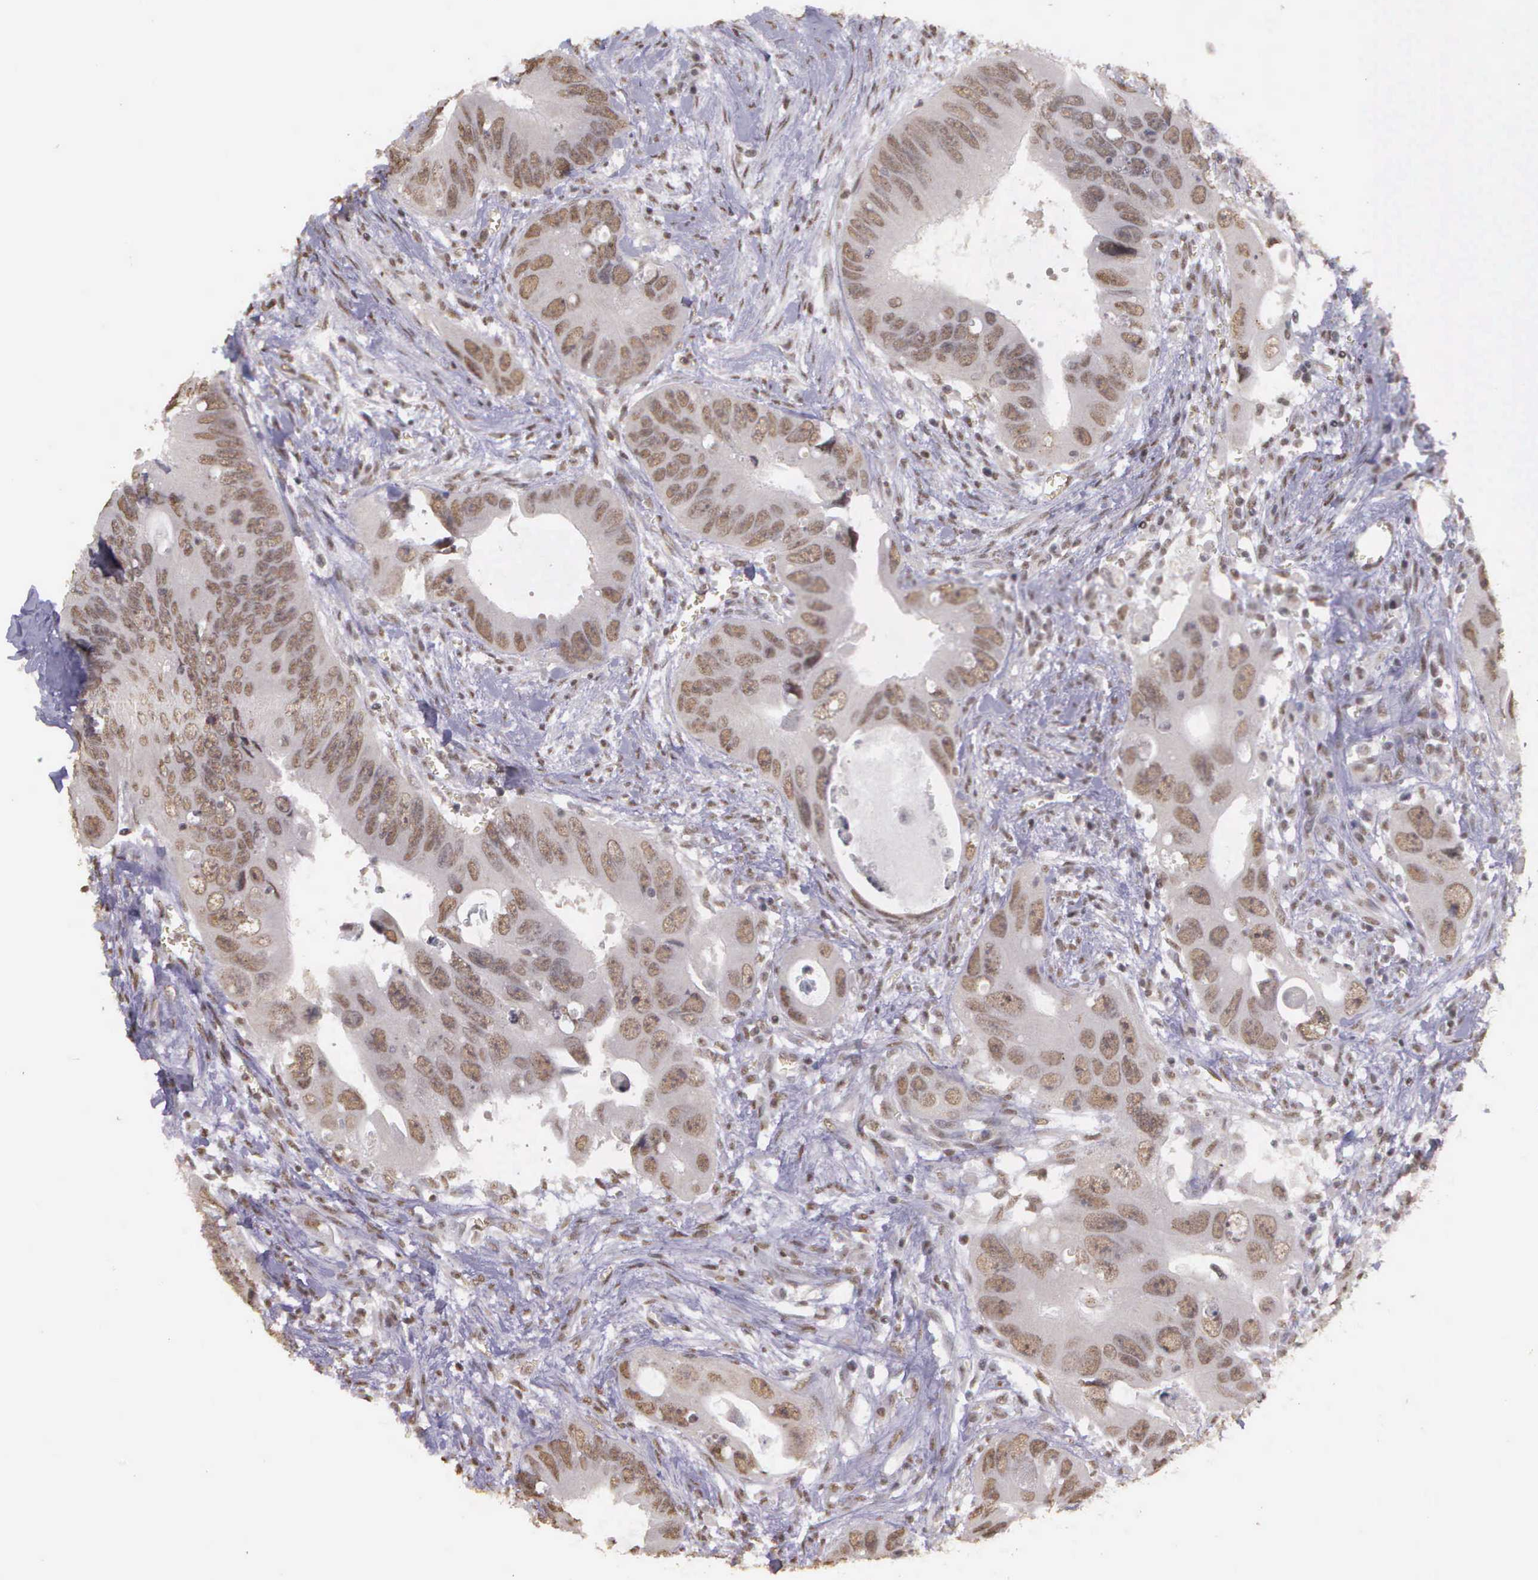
{"staining": {"intensity": "weak", "quantity": ">75%", "location": "nuclear"}, "tissue": "colorectal cancer", "cell_type": "Tumor cells", "image_type": "cancer", "snomed": [{"axis": "morphology", "description": "Adenocarcinoma, NOS"}, {"axis": "topography", "description": "Rectum"}], "caption": "DAB immunohistochemical staining of adenocarcinoma (colorectal) shows weak nuclear protein positivity in about >75% of tumor cells. (DAB = brown stain, brightfield microscopy at high magnification).", "gene": "ARMCX5", "patient": {"sex": "male", "age": 70}}